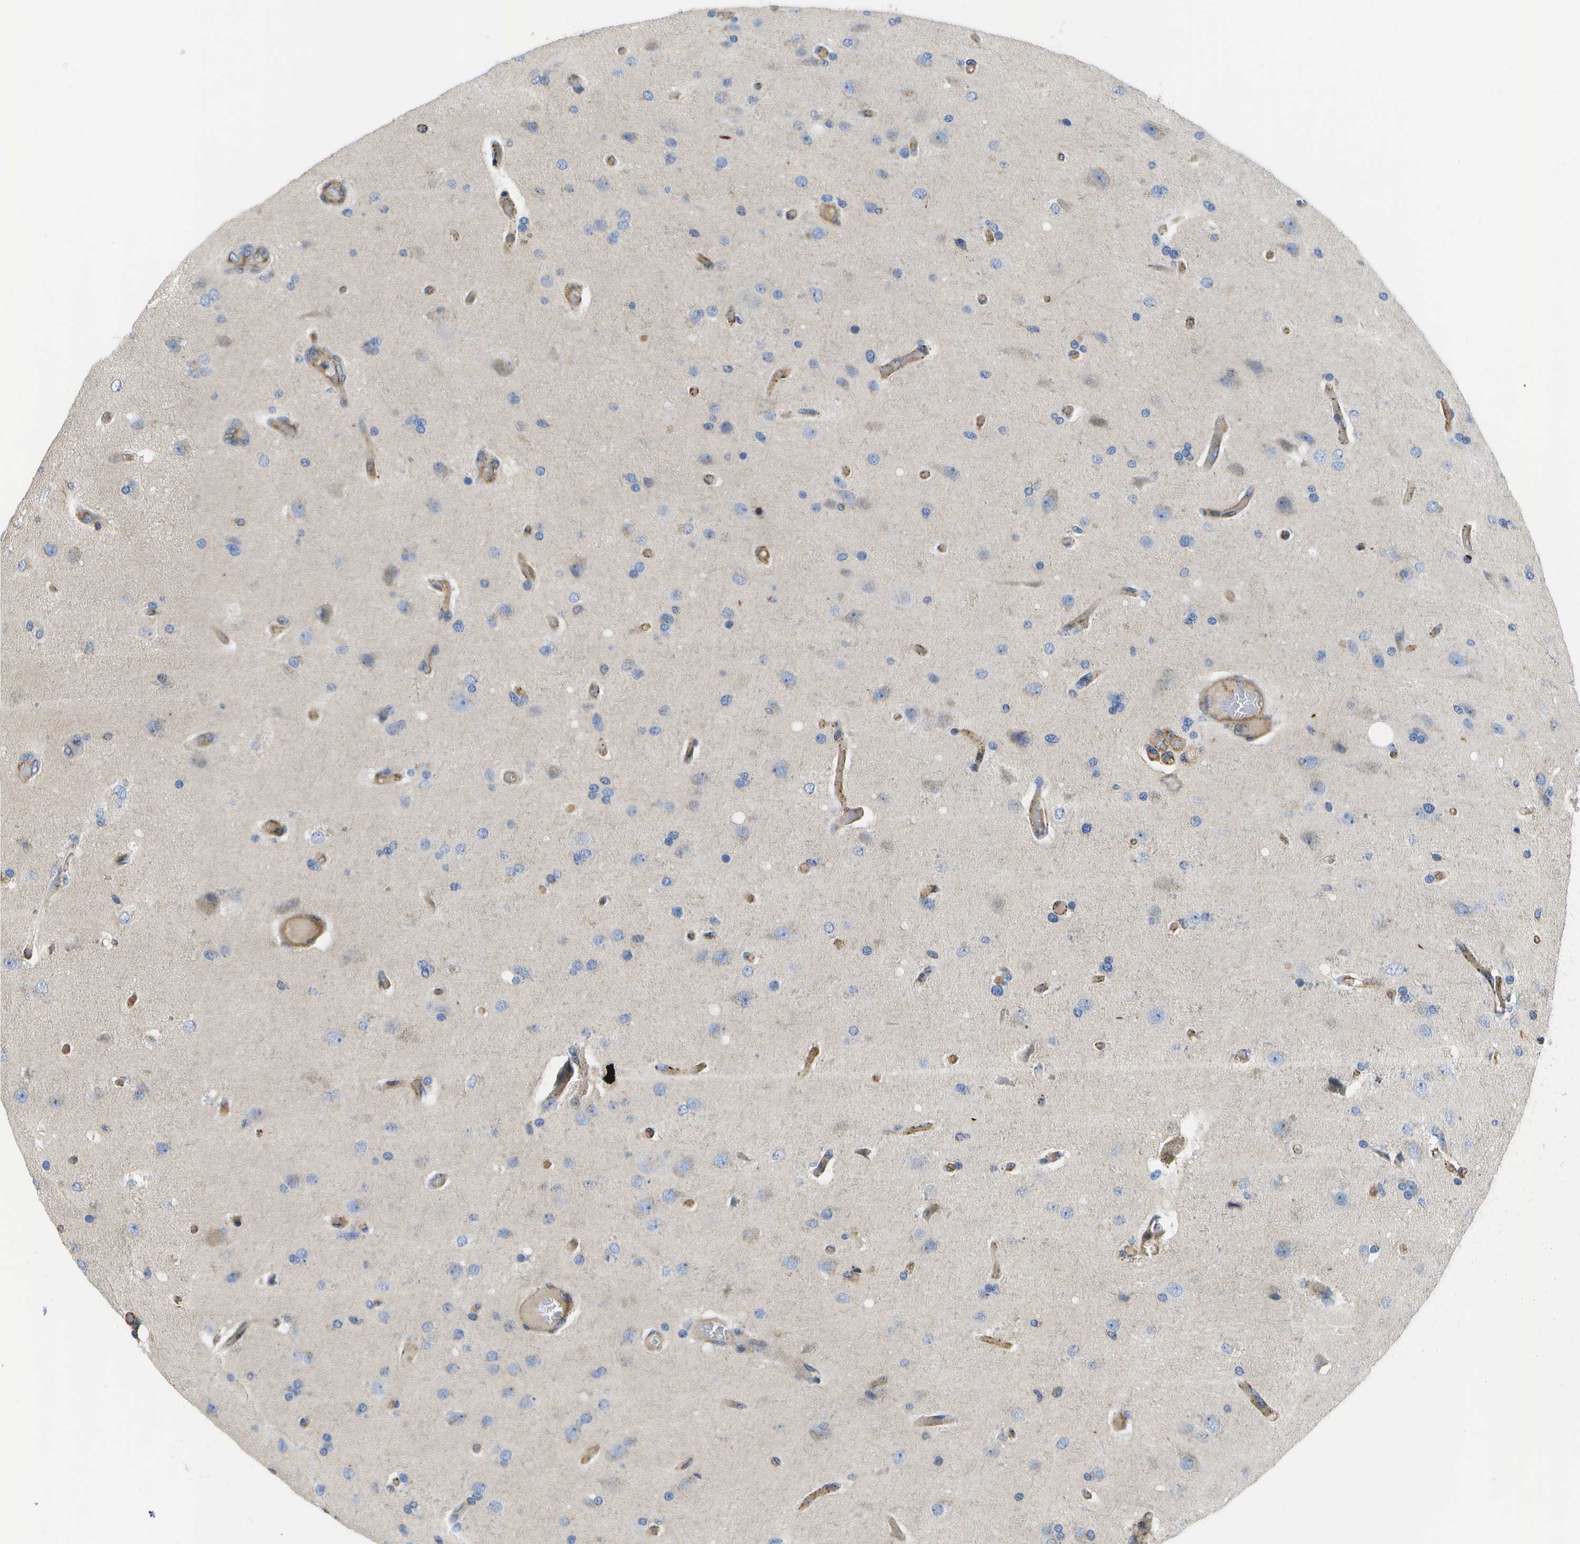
{"staining": {"intensity": "negative", "quantity": "none", "location": "none"}, "tissue": "glioma", "cell_type": "Tumor cells", "image_type": "cancer", "snomed": [{"axis": "morphology", "description": "Normal tissue, NOS"}, {"axis": "morphology", "description": "Glioma, malignant, High grade"}, {"axis": "topography", "description": "Cerebral cortex"}], "caption": "This is an IHC micrograph of human malignant glioma (high-grade). There is no staining in tumor cells.", "gene": "BST2", "patient": {"sex": "male", "age": 77}}